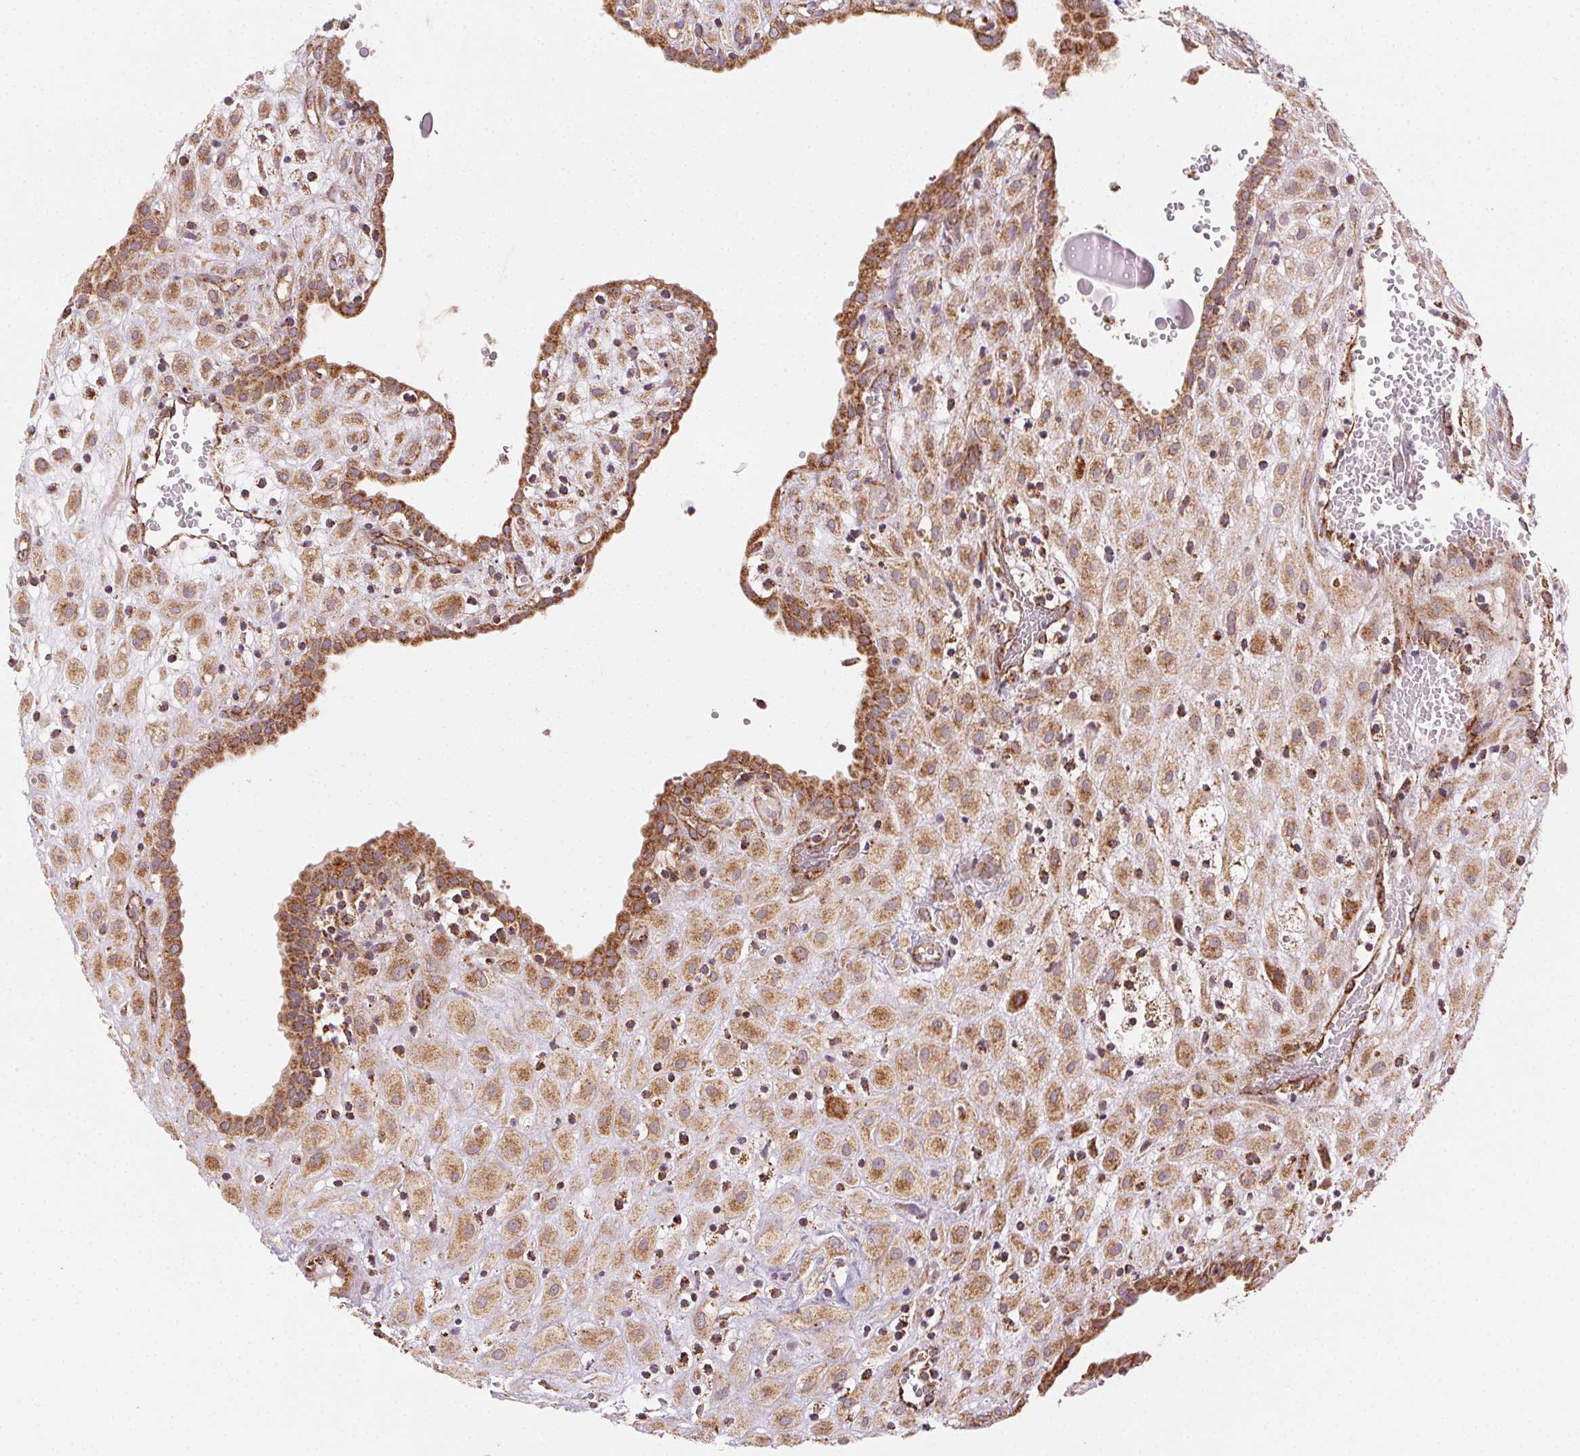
{"staining": {"intensity": "moderate", "quantity": ">75%", "location": "cytoplasmic/membranous"}, "tissue": "placenta", "cell_type": "Decidual cells", "image_type": "normal", "snomed": [{"axis": "morphology", "description": "Normal tissue, NOS"}, {"axis": "topography", "description": "Placenta"}], "caption": "DAB immunohistochemical staining of normal human placenta reveals moderate cytoplasmic/membranous protein staining in about >75% of decidual cells.", "gene": "CLPB", "patient": {"sex": "female", "age": 24}}